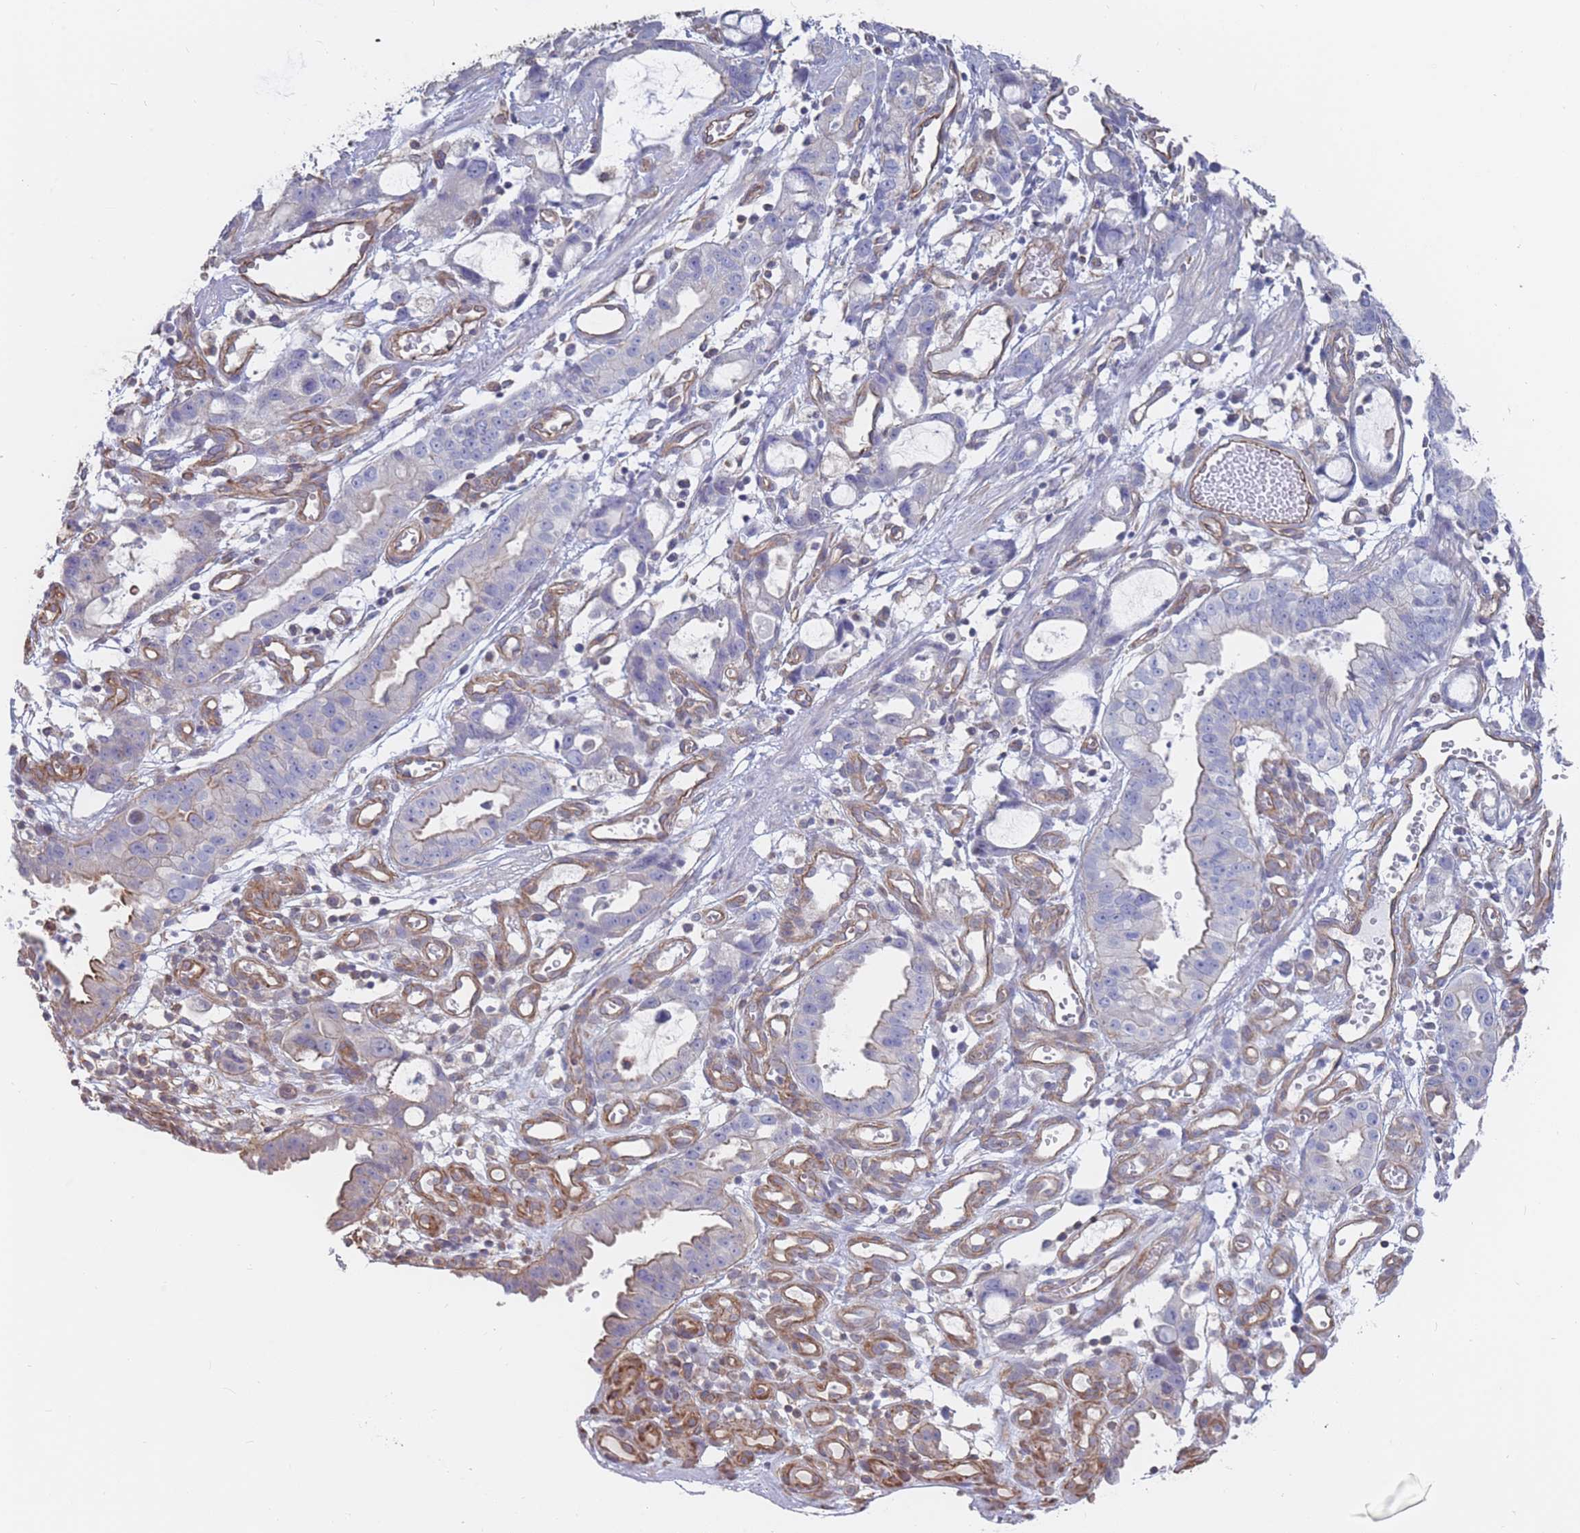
{"staining": {"intensity": "negative", "quantity": "none", "location": "none"}, "tissue": "stomach cancer", "cell_type": "Tumor cells", "image_type": "cancer", "snomed": [{"axis": "morphology", "description": "Adenocarcinoma, NOS"}, {"axis": "topography", "description": "Stomach"}], "caption": "This is an immunohistochemistry (IHC) photomicrograph of human stomach cancer (adenocarcinoma). There is no positivity in tumor cells.", "gene": "SLC1A6", "patient": {"sex": "male", "age": 55}}